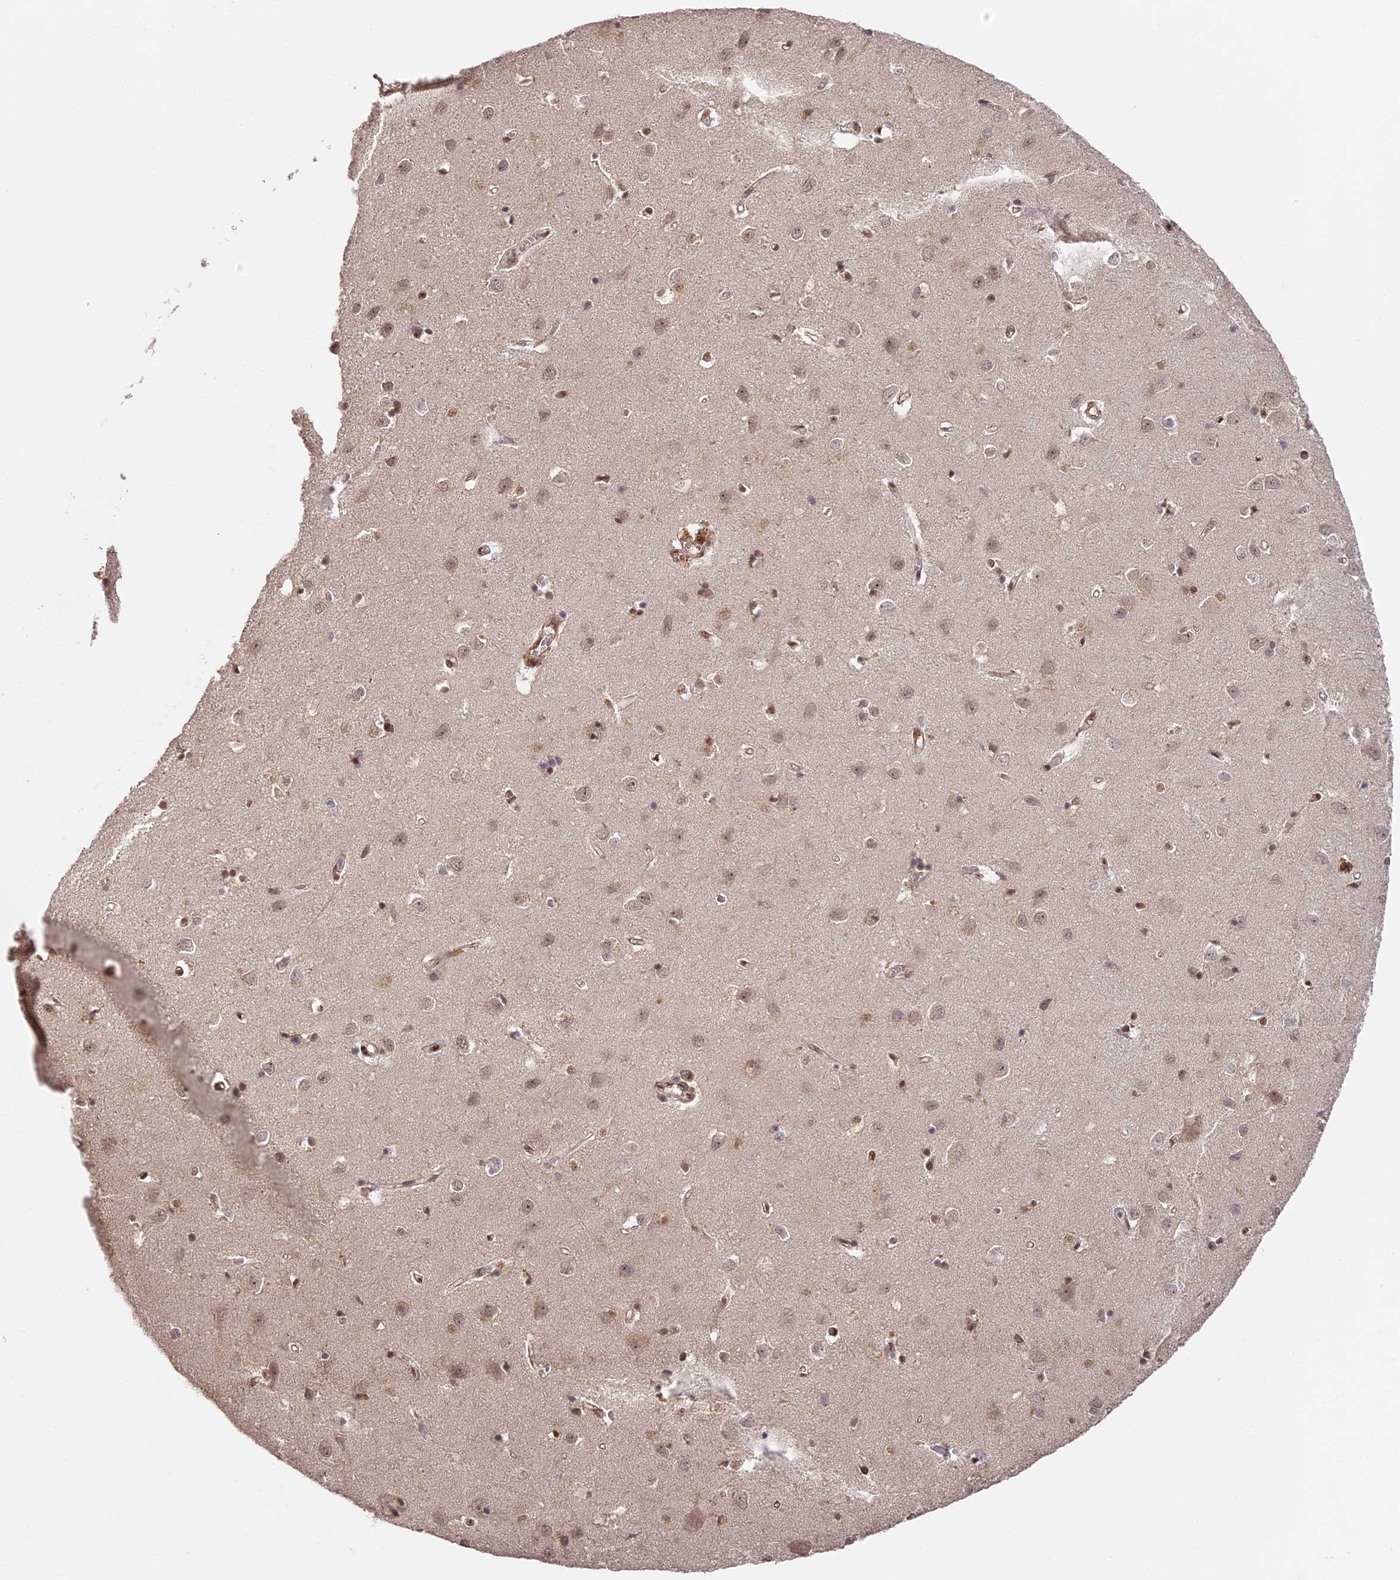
{"staining": {"intensity": "weak", "quantity": "25%-75%", "location": "nuclear"}, "tissue": "cerebral cortex", "cell_type": "Endothelial cells", "image_type": "normal", "snomed": [{"axis": "morphology", "description": "Normal tissue, NOS"}, {"axis": "topography", "description": "Cerebral cortex"}], "caption": "Weak nuclear expression for a protein is appreciated in approximately 25%-75% of endothelial cells of benign cerebral cortex using IHC.", "gene": "MYBL2", "patient": {"sex": "female", "age": 64}}